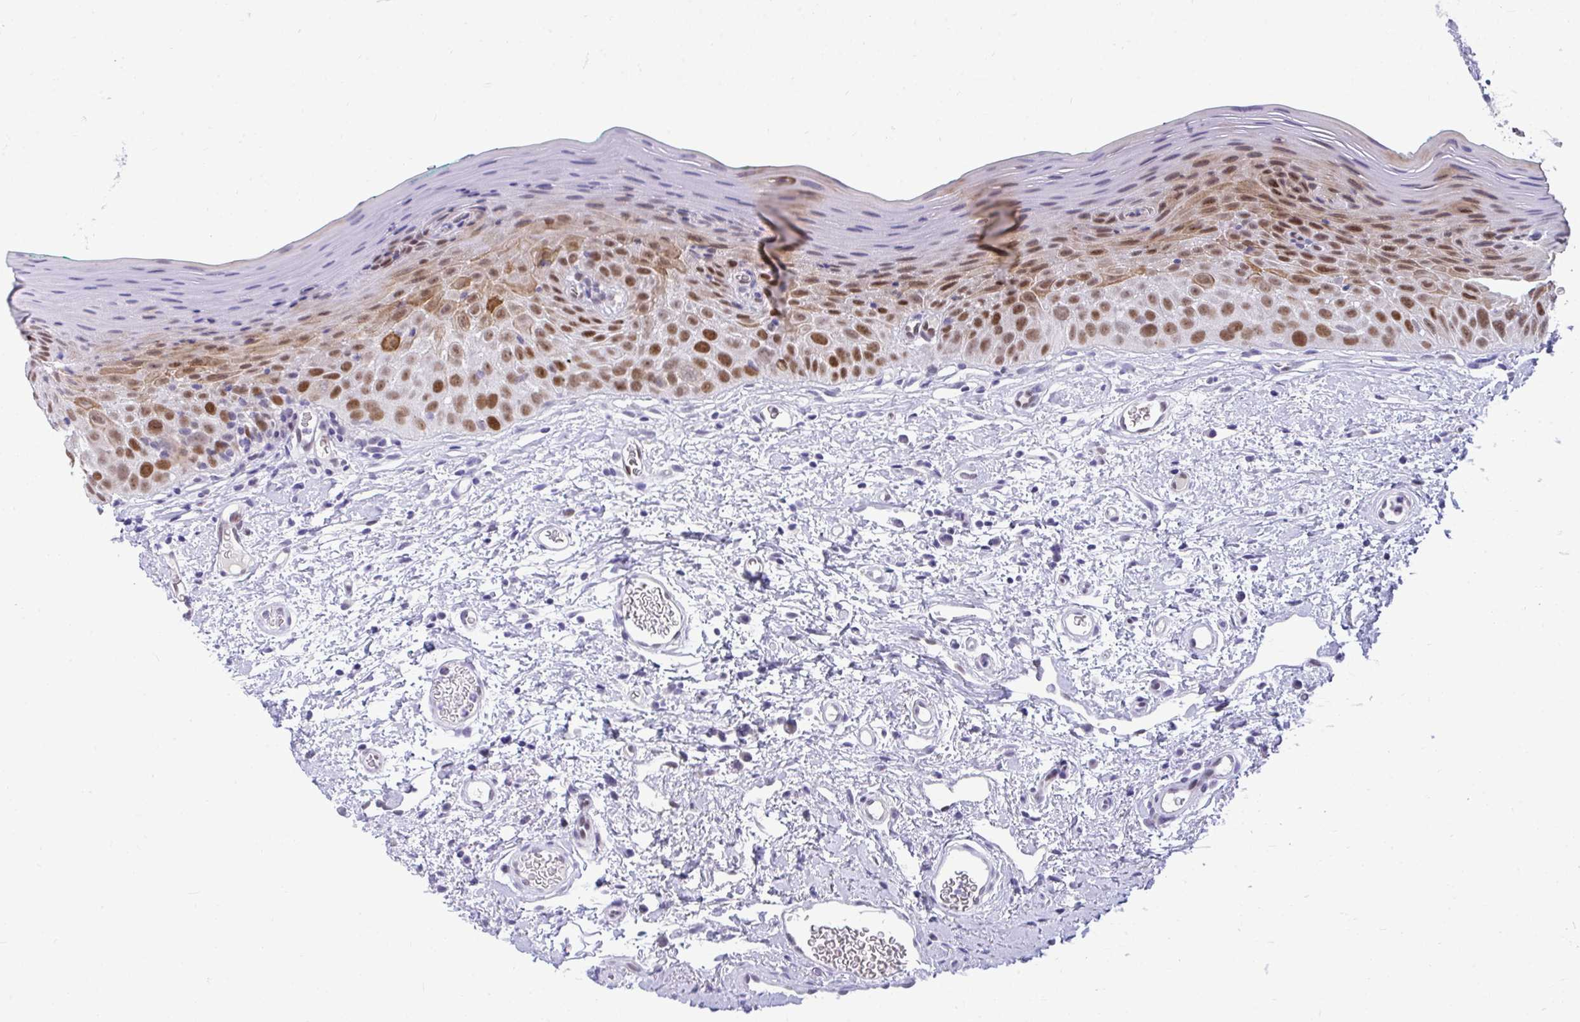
{"staining": {"intensity": "strong", "quantity": "25%-75%", "location": "cytoplasmic/membranous,nuclear"}, "tissue": "oral mucosa", "cell_type": "Squamous epithelial cells", "image_type": "normal", "snomed": [{"axis": "morphology", "description": "Normal tissue, NOS"}, {"axis": "topography", "description": "Oral tissue"}, {"axis": "topography", "description": "Tounge, NOS"}], "caption": "Human oral mucosa stained with a protein marker reveals strong staining in squamous epithelial cells.", "gene": "TEAD4", "patient": {"sex": "male", "age": 83}}